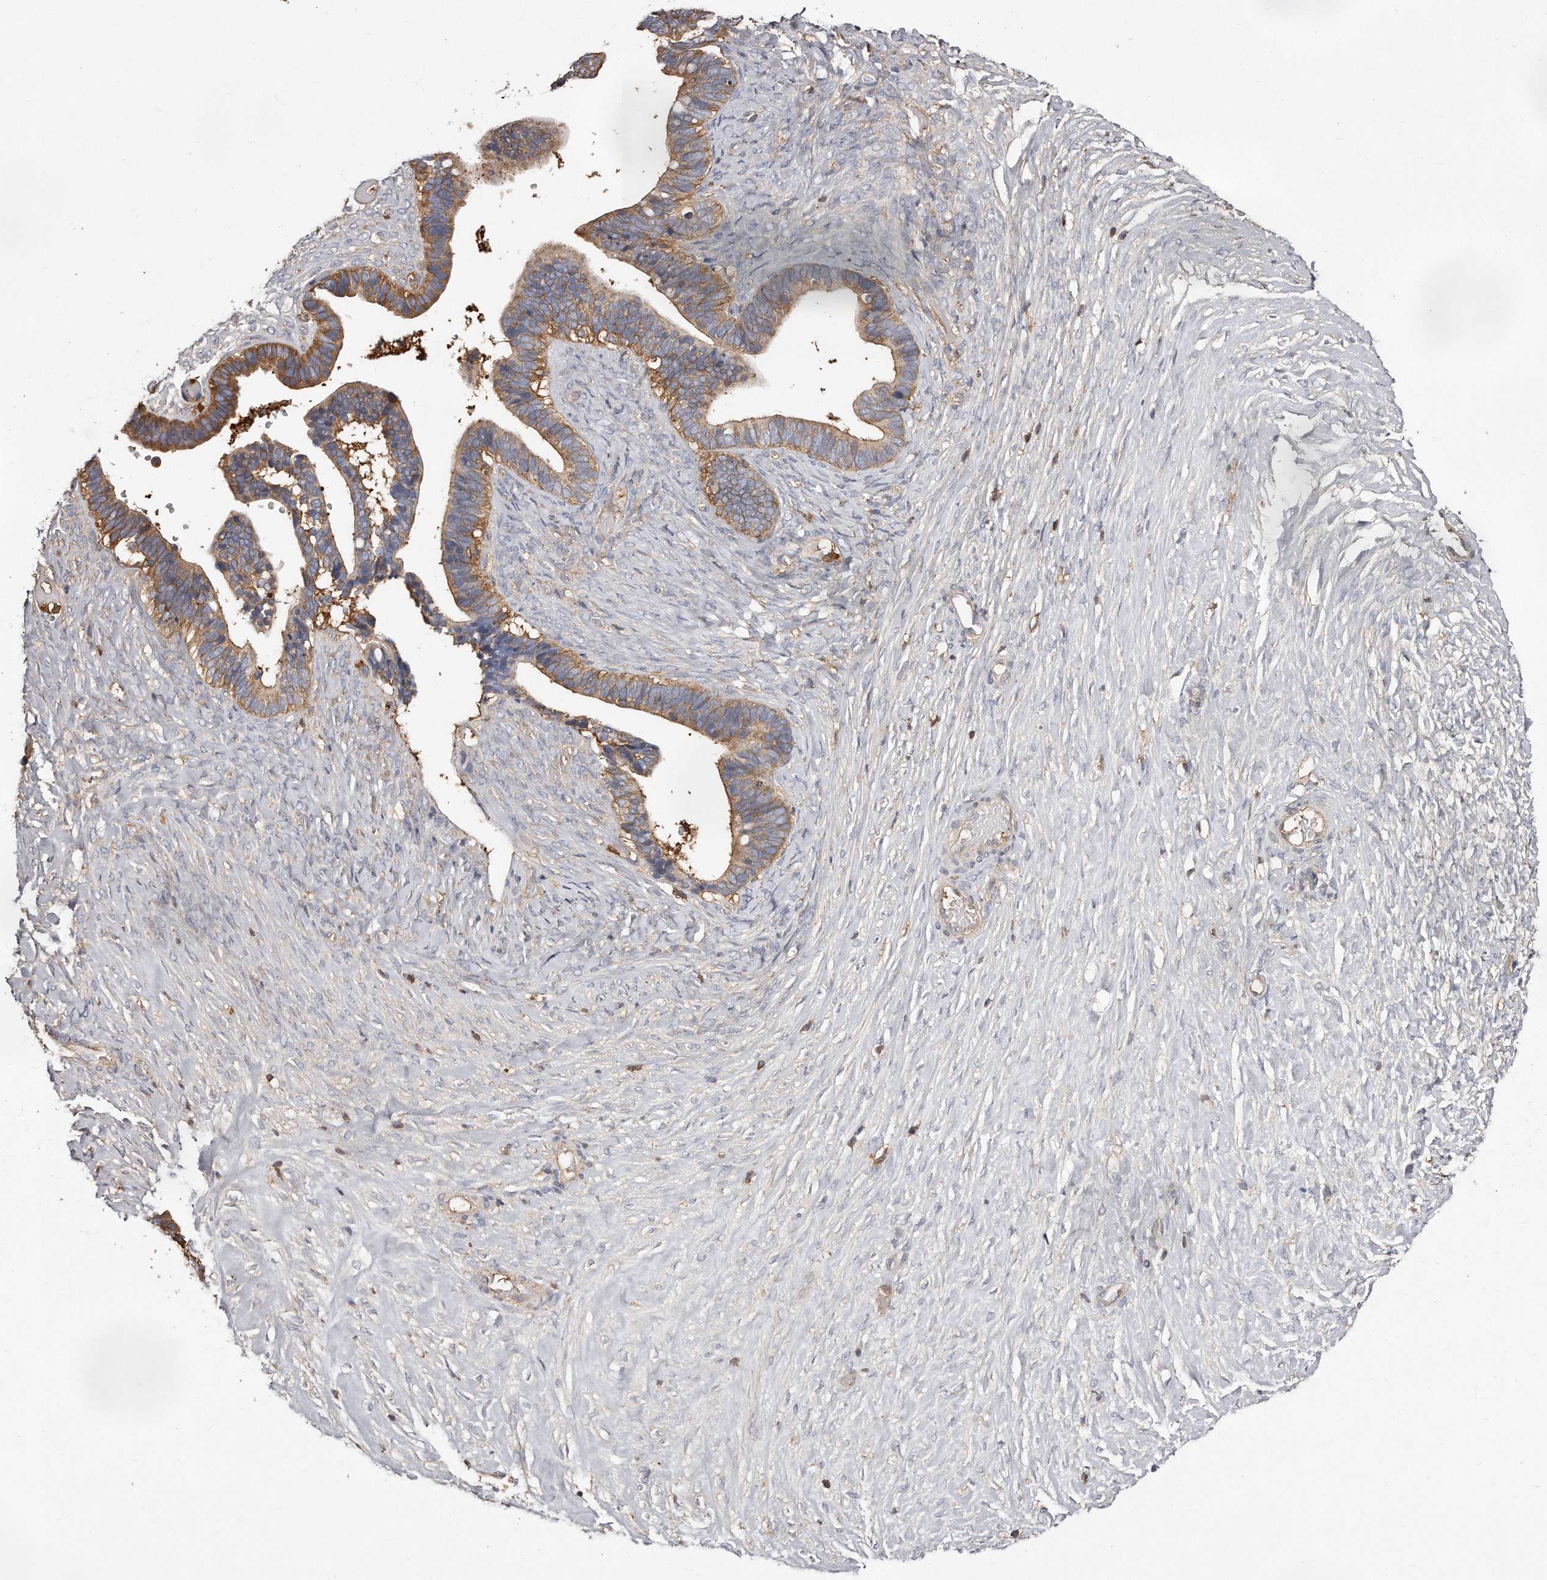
{"staining": {"intensity": "moderate", "quantity": ">75%", "location": "cytoplasmic/membranous"}, "tissue": "ovarian cancer", "cell_type": "Tumor cells", "image_type": "cancer", "snomed": [{"axis": "morphology", "description": "Cystadenocarcinoma, serous, NOS"}, {"axis": "topography", "description": "Ovary"}], "caption": "Moderate cytoplasmic/membranous protein expression is present in about >75% of tumor cells in ovarian cancer.", "gene": "CAP1", "patient": {"sex": "female", "age": 56}}